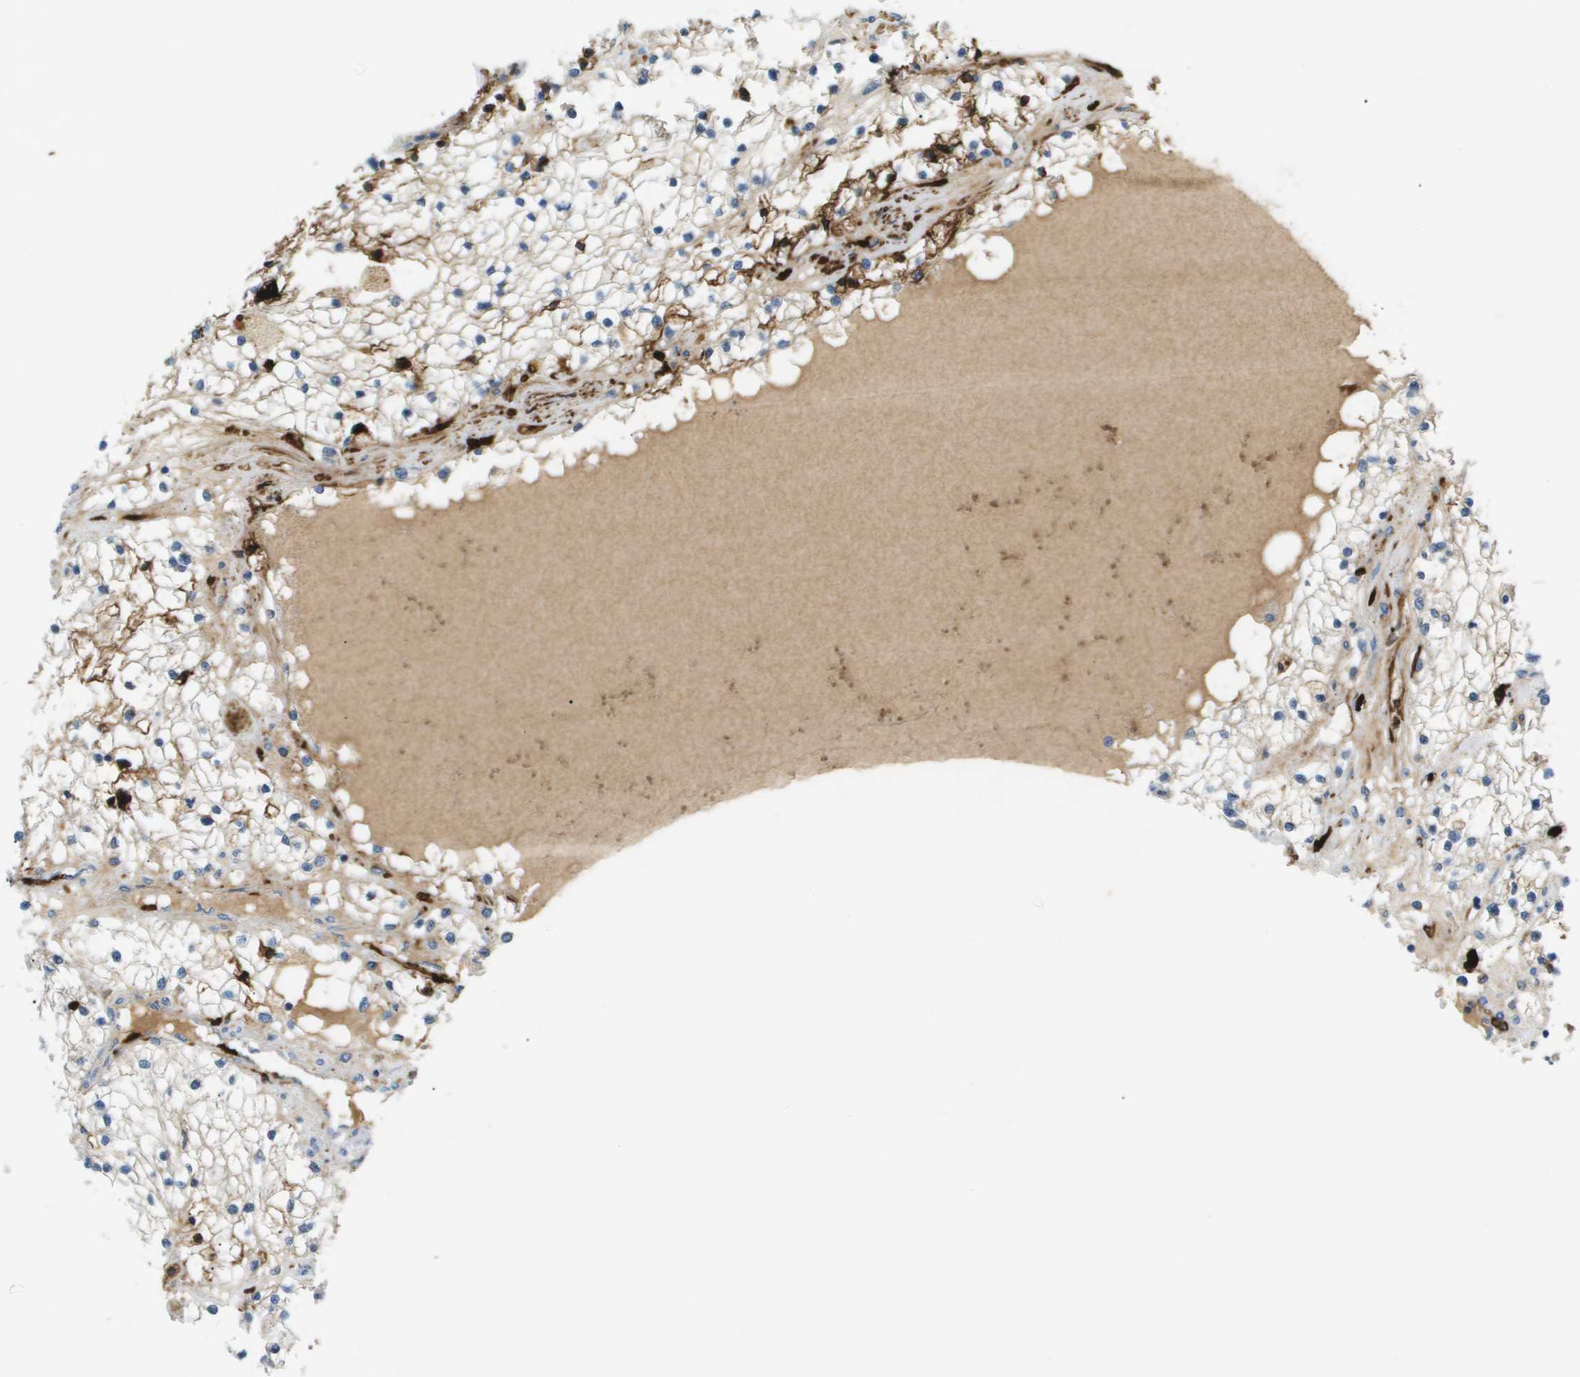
{"staining": {"intensity": "negative", "quantity": "none", "location": "none"}, "tissue": "renal cancer", "cell_type": "Tumor cells", "image_type": "cancer", "snomed": [{"axis": "morphology", "description": "Adenocarcinoma, NOS"}, {"axis": "topography", "description": "Kidney"}], "caption": "IHC micrograph of human renal adenocarcinoma stained for a protein (brown), which displays no expression in tumor cells. (DAB (3,3'-diaminobenzidine) immunohistochemistry with hematoxylin counter stain).", "gene": "VTN", "patient": {"sex": "male", "age": 68}}